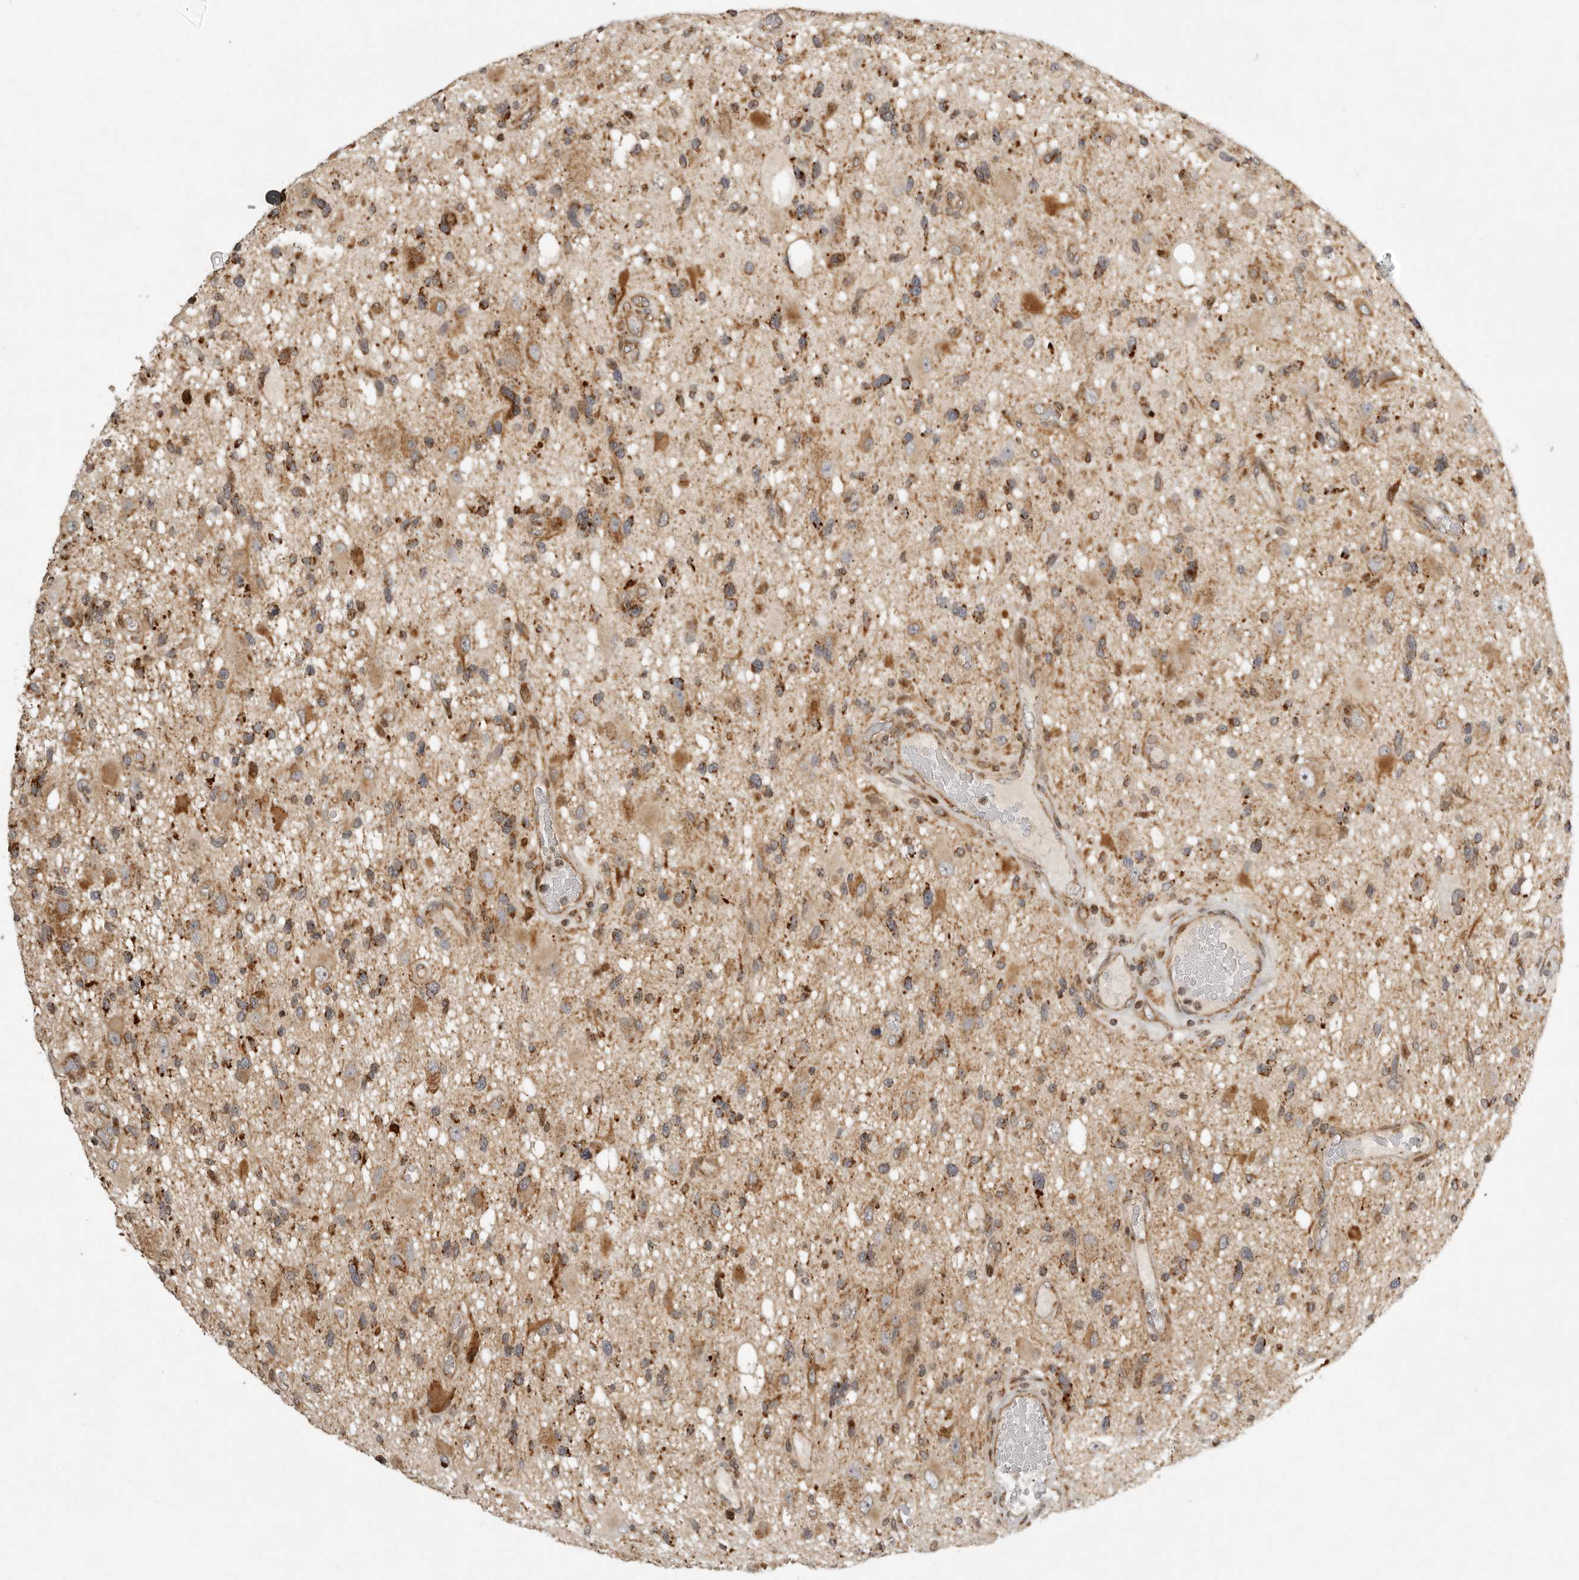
{"staining": {"intensity": "moderate", "quantity": ">75%", "location": "cytoplasmic/membranous"}, "tissue": "glioma", "cell_type": "Tumor cells", "image_type": "cancer", "snomed": [{"axis": "morphology", "description": "Glioma, malignant, High grade"}, {"axis": "topography", "description": "Brain"}], "caption": "Immunohistochemistry (DAB (3,3'-diaminobenzidine)) staining of human glioma reveals moderate cytoplasmic/membranous protein positivity in about >75% of tumor cells.", "gene": "NARS2", "patient": {"sex": "male", "age": 33}}